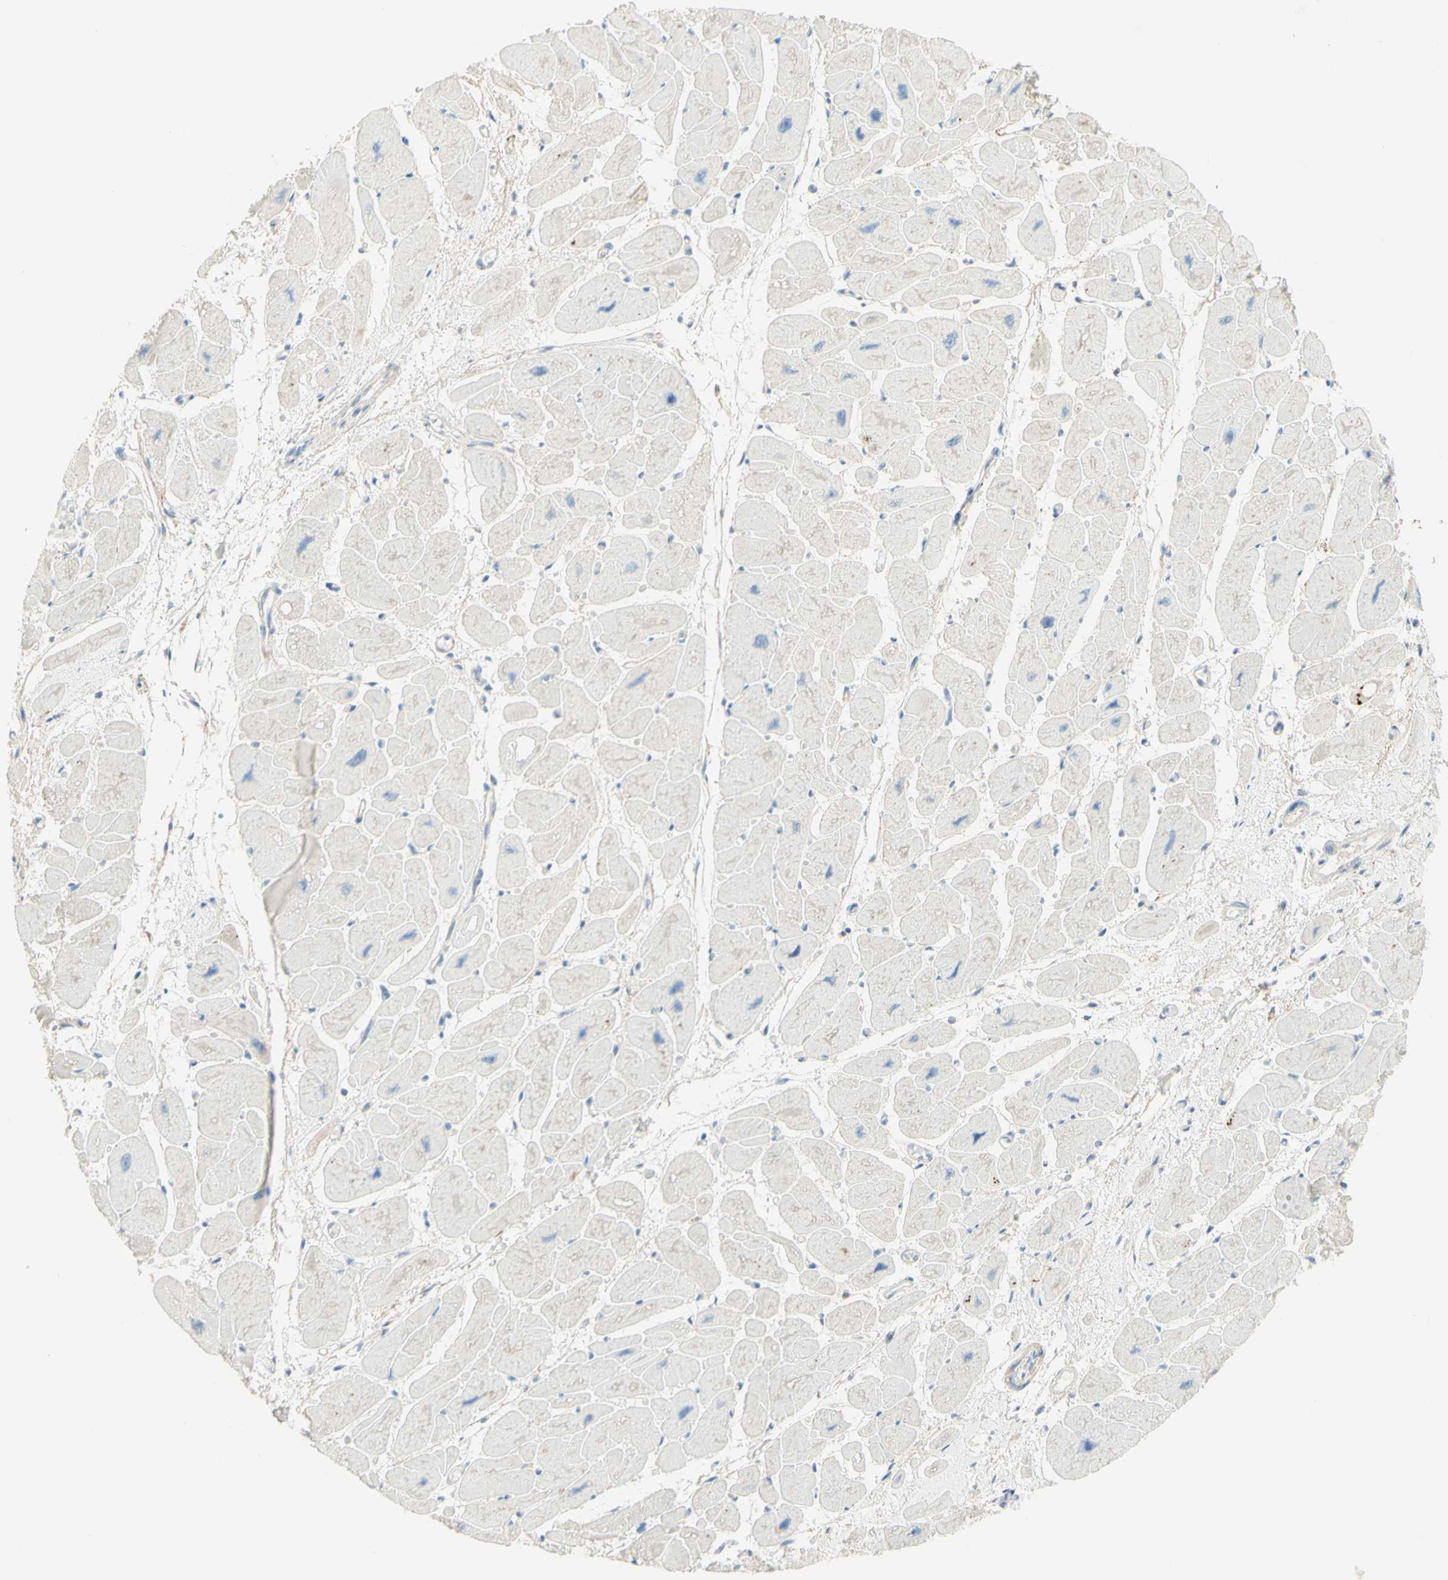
{"staining": {"intensity": "negative", "quantity": "none", "location": "none"}, "tissue": "heart muscle", "cell_type": "Cardiomyocytes", "image_type": "normal", "snomed": [{"axis": "morphology", "description": "Normal tissue, NOS"}, {"axis": "topography", "description": "Heart"}], "caption": "Immunohistochemical staining of benign human heart muscle displays no significant expression in cardiomyocytes. (DAB (3,3'-diaminobenzidine) immunohistochemistry (IHC), high magnification).", "gene": "GCNT3", "patient": {"sex": "female", "age": 54}}